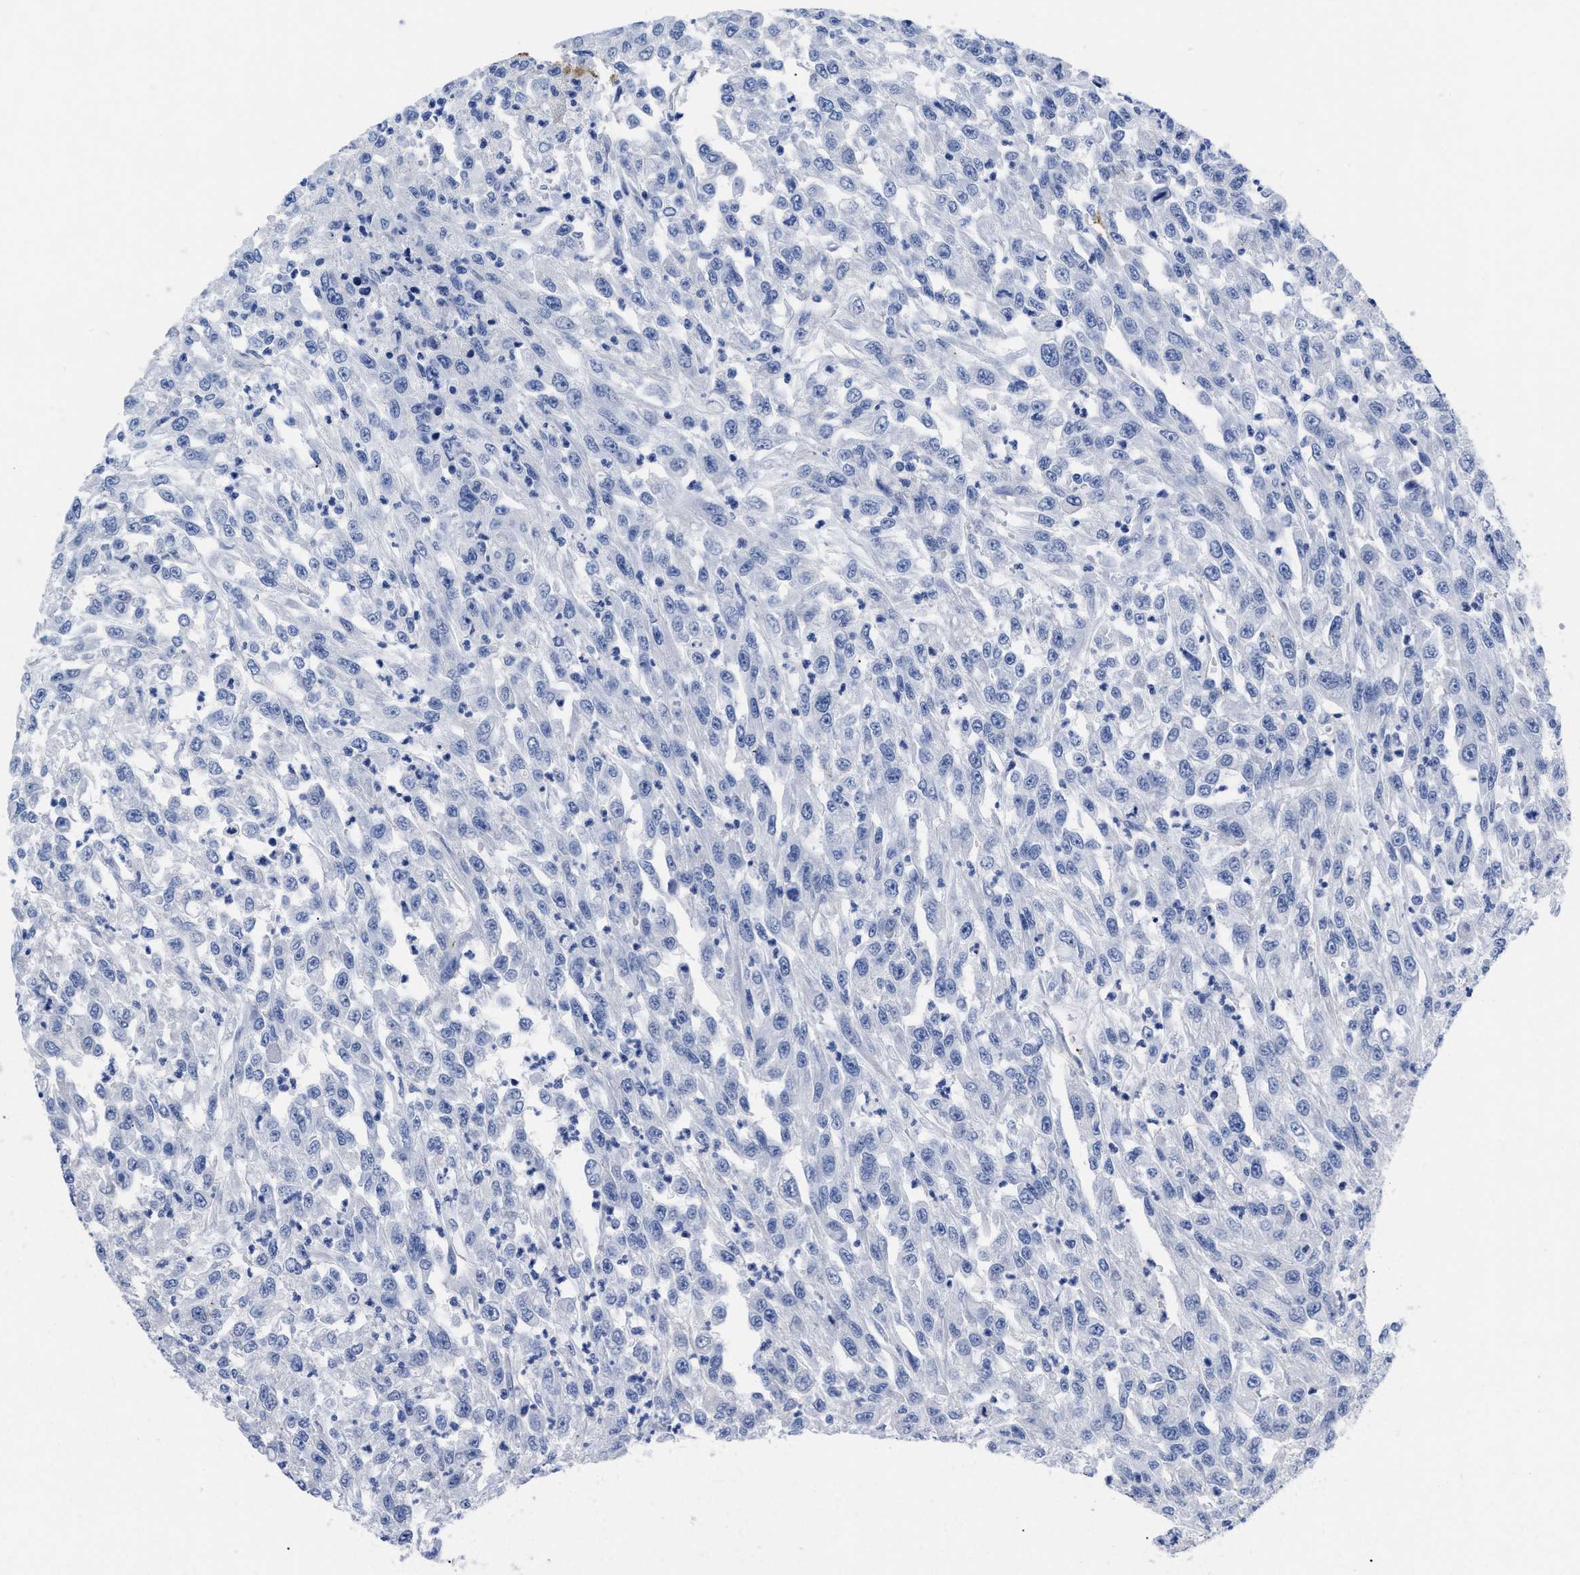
{"staining": {"intensity": "negative", "quantity": "none", "location": "none"}, "tissue": "urothelial cancer", "cell_type": "Tumor cells", "image_type": "cancer", "snomed": [{"axis": "morphology", "description": "Urothelial carcinoma, High grade"}, {"axis": "topography", "description": "Urinary bladder"}], "caption": "Immunohistochemistry image of neoplastic tissue: human urothelial carcinoma (high-grade) stained with DAB displays no significant protein staining in tumor cells.", "gene": "TREML1", "patient": {"sex": "male", "age": 46}}